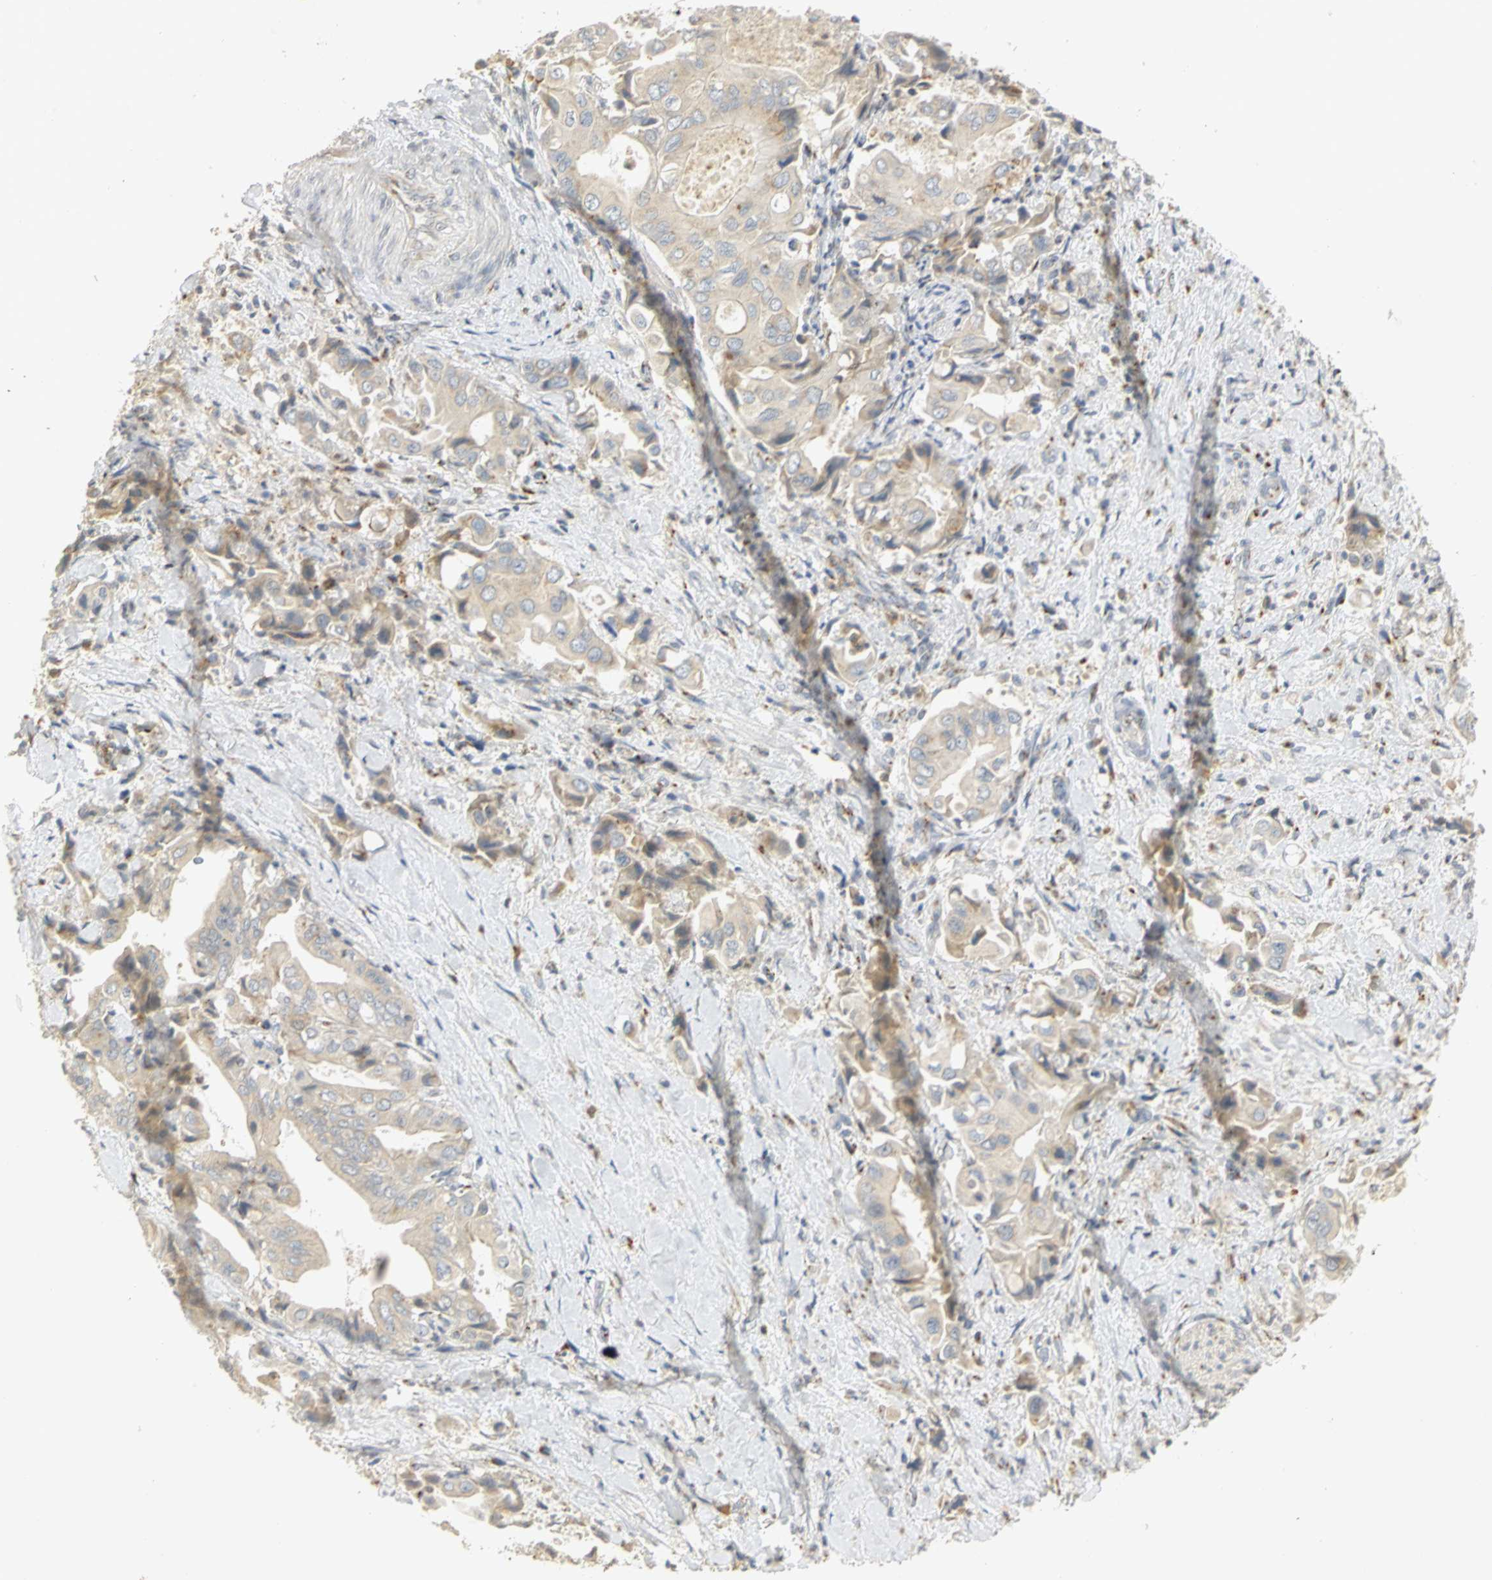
{"staining": {"intensity": "weak", "quantity": ">75%", "location": "cytoplasmic/membranous"}, "tissue": "liver cancer", "cell_type": "Tumor cells", "image_type": "cancer", "snomed": [{"axis": "morphology", "description": "Cholangiocarcinoma"}, {"axis": "topography", "description": "Liver"}], "caption": "Protein expression analysis of liver cholangiocarcinoma reveals weak cytoplasmic/membranous expression in approximately >75% of tumor cells. The staining was performed using DAB (3,3'-diaminobenzidine), with brown indicating positive protein expression. Nuclei are stained blue with hematoxylin.", "gene": "TM9SF2", "patient": {"sex": "male", "age": 58}}